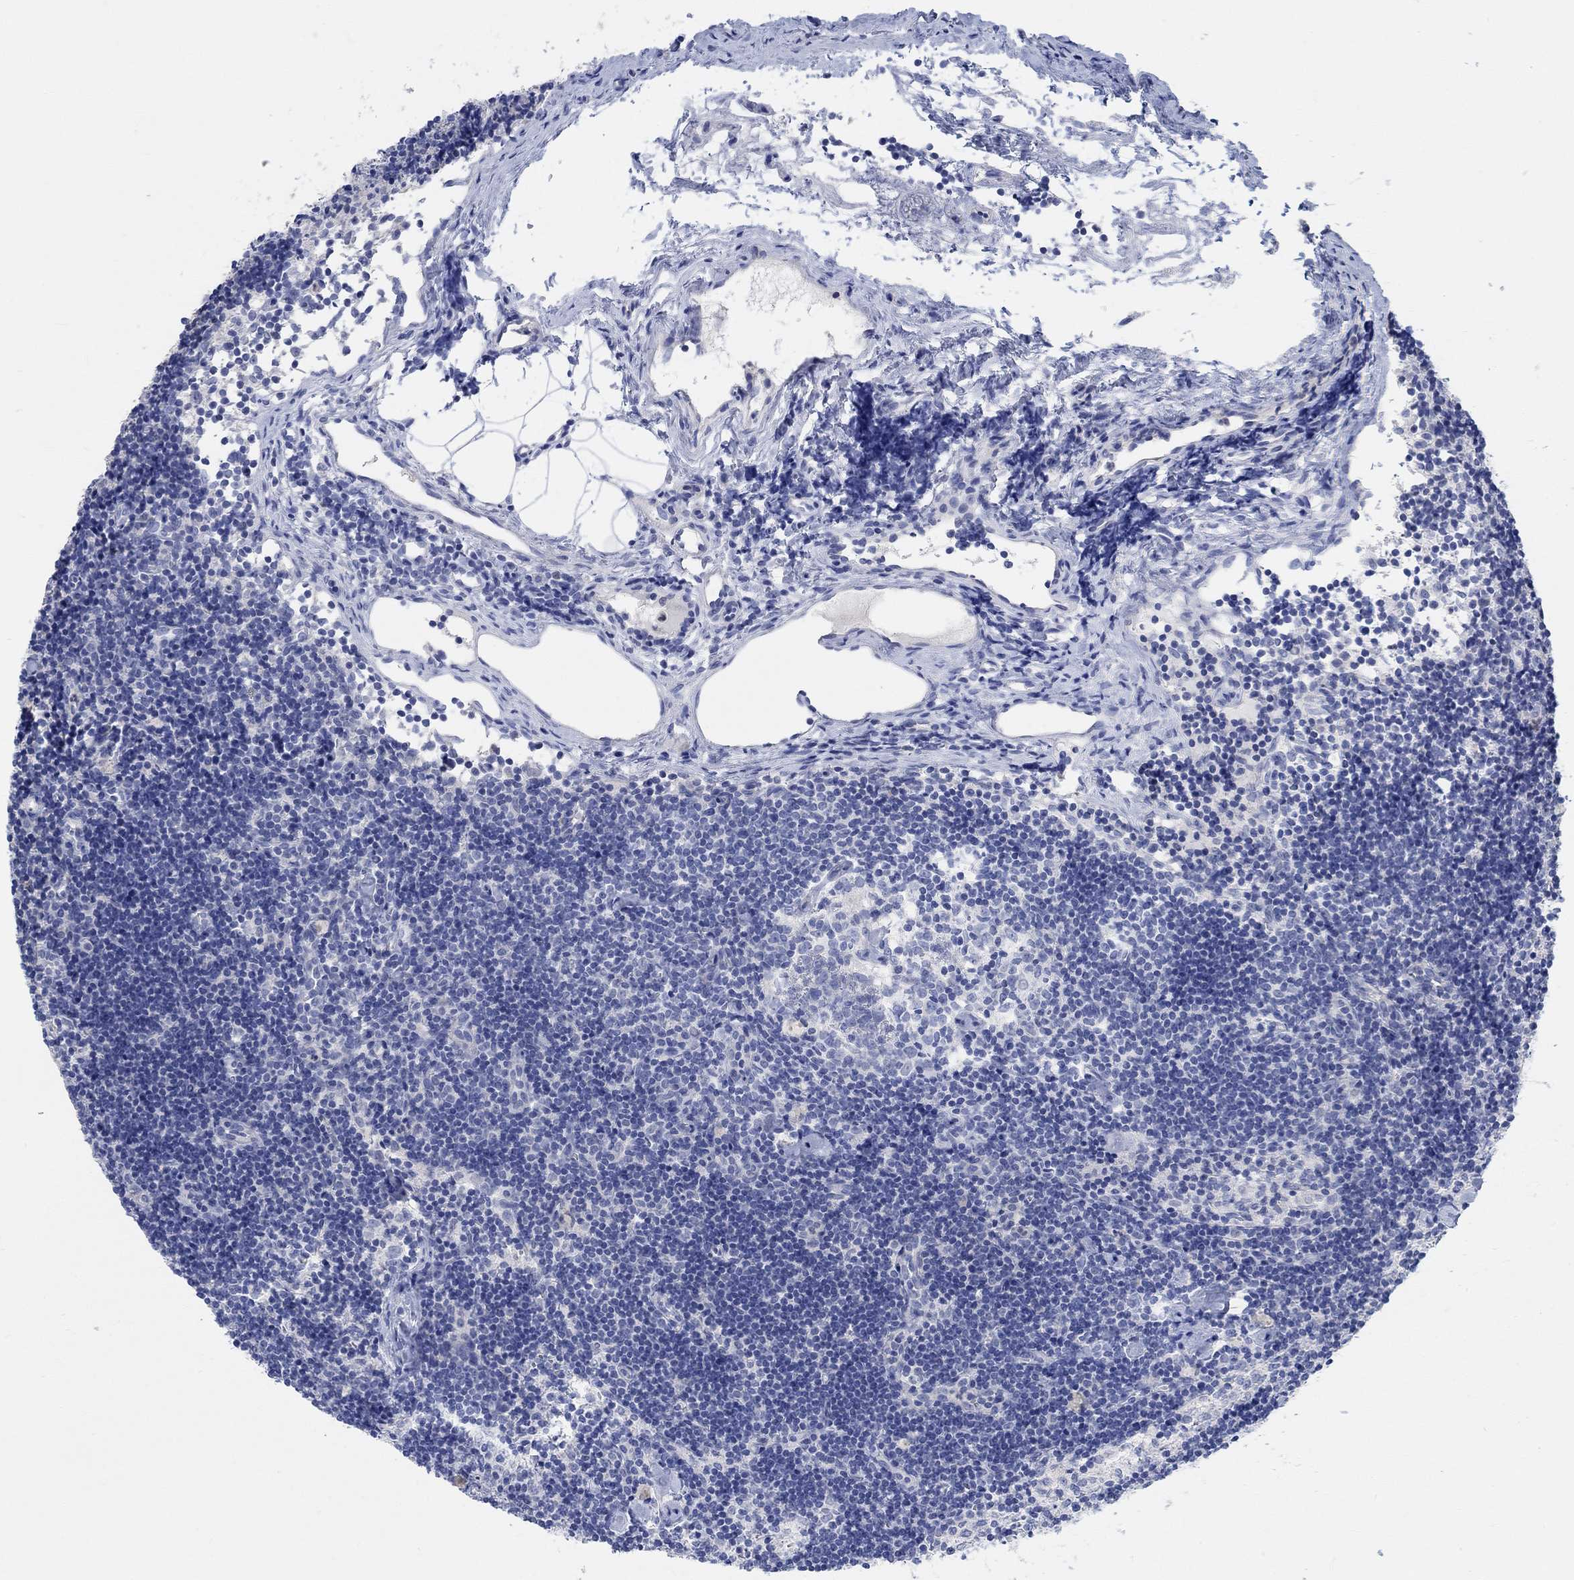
{"staining": {"intensity": "negative", "quantity": "none", "location": "none"}, "tissue": "lymph node", "cell_type": "Germinal center cells", "image_type": "normal", "snomed": [{"axis": "morphology", "description": "Normal tissue, NOS"}, {"axis": "topography", "description": "Lymph node"}], "caption": "A micrograph of lymph node stained for a protein exhibits no brown staining in germinal center cells.", "gene": "NLRP14", "patient": {"sex": "female", "age": 42}}